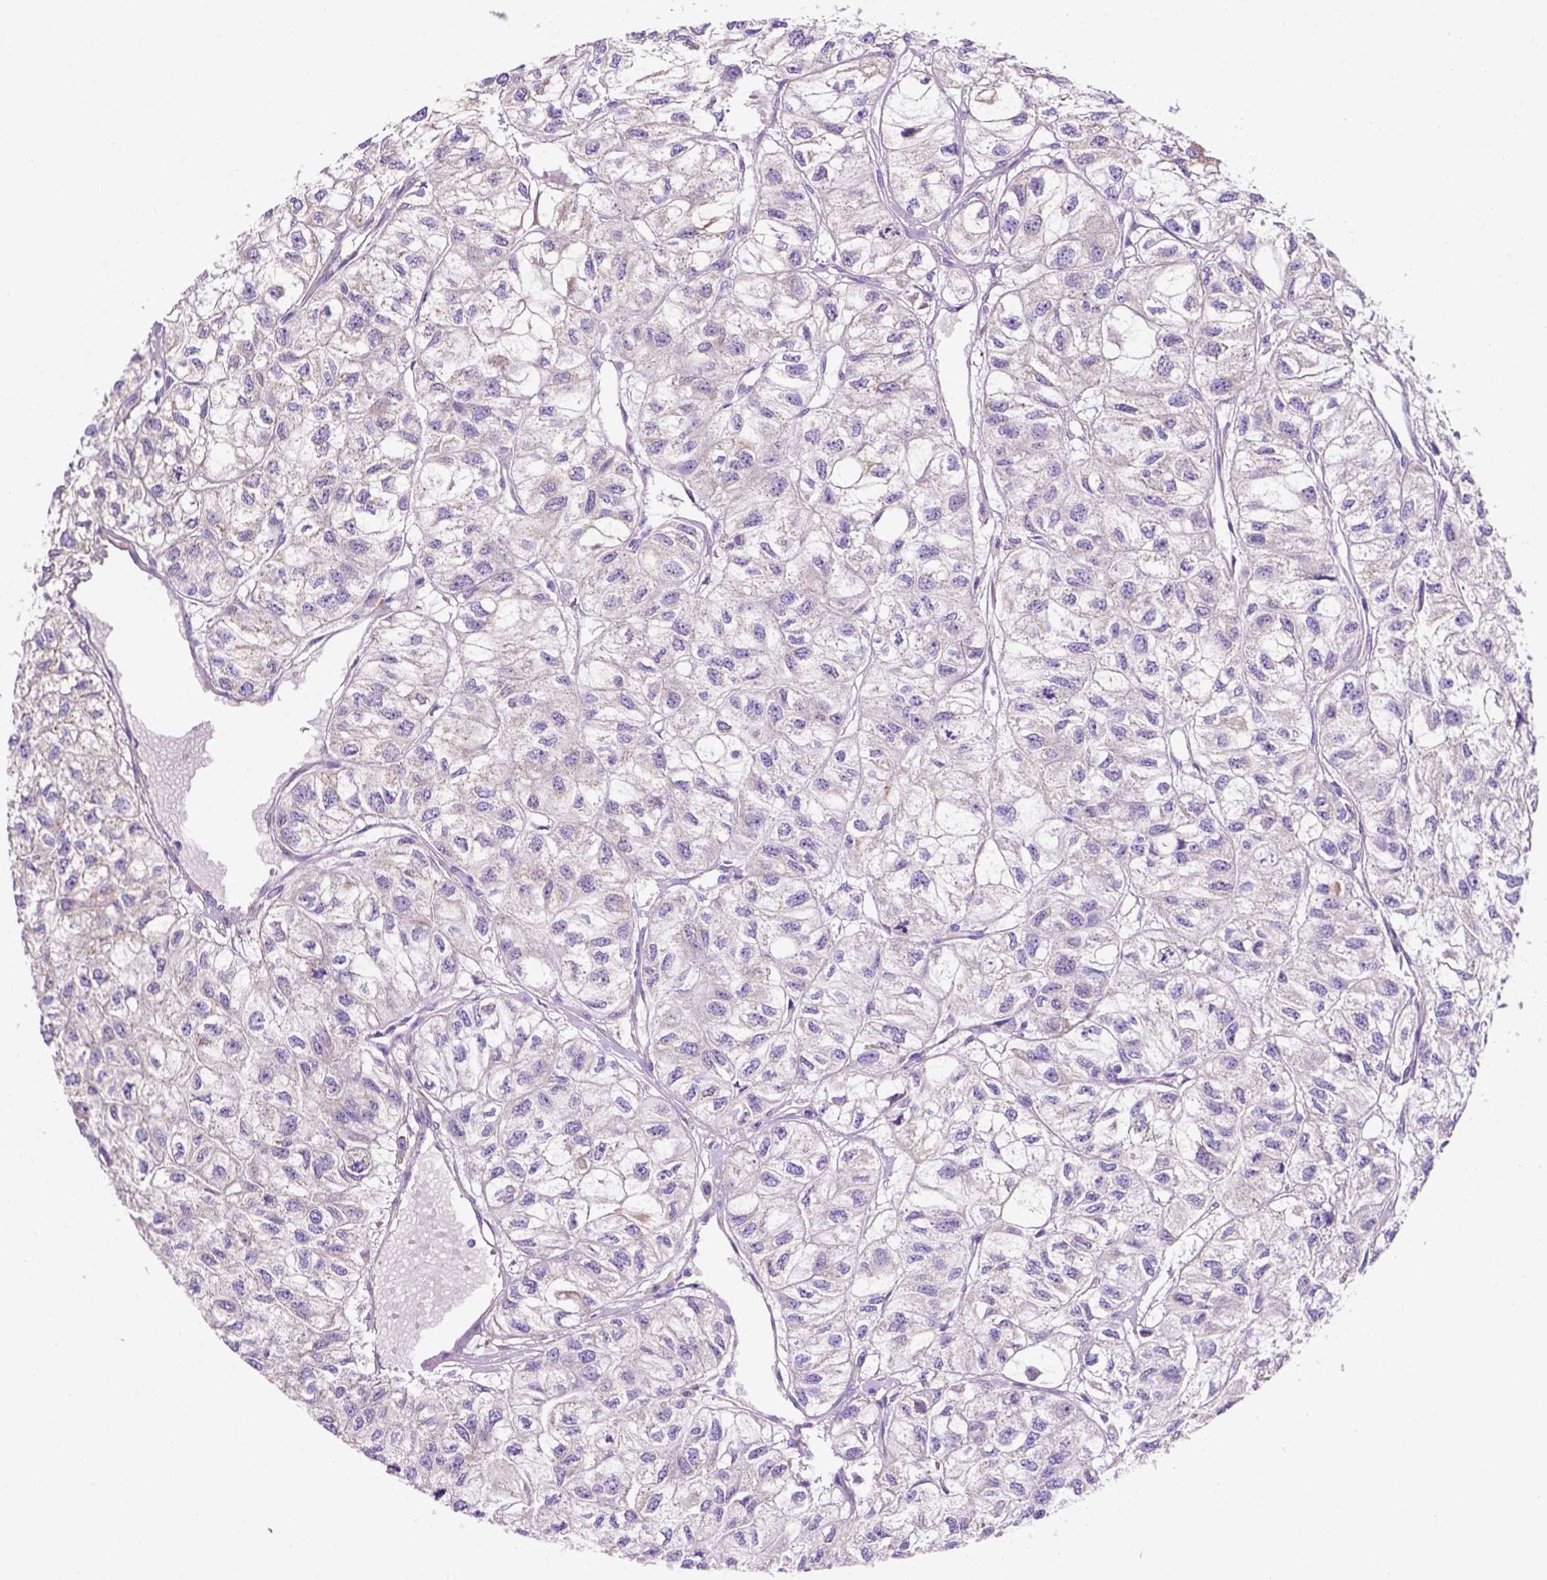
{"staining": {"intensity": "negative", "quantity": "none", "location": "none"}, "tissue": "renal cancer", "cell_type": "Tumor cells", "image_type": "cancer", "snomed": [{"axis": "morphology", "description": "Adenocarcinoma, NOS"}, {"axis": "topography", "description": "Kidney"}], "caption": "DAB immunohistochemical staining of human renal cancer demonstrates no significant staining in tumor cells.", "gene": "CEACAM7", "patient": {"sex": "male", "age": 56}}